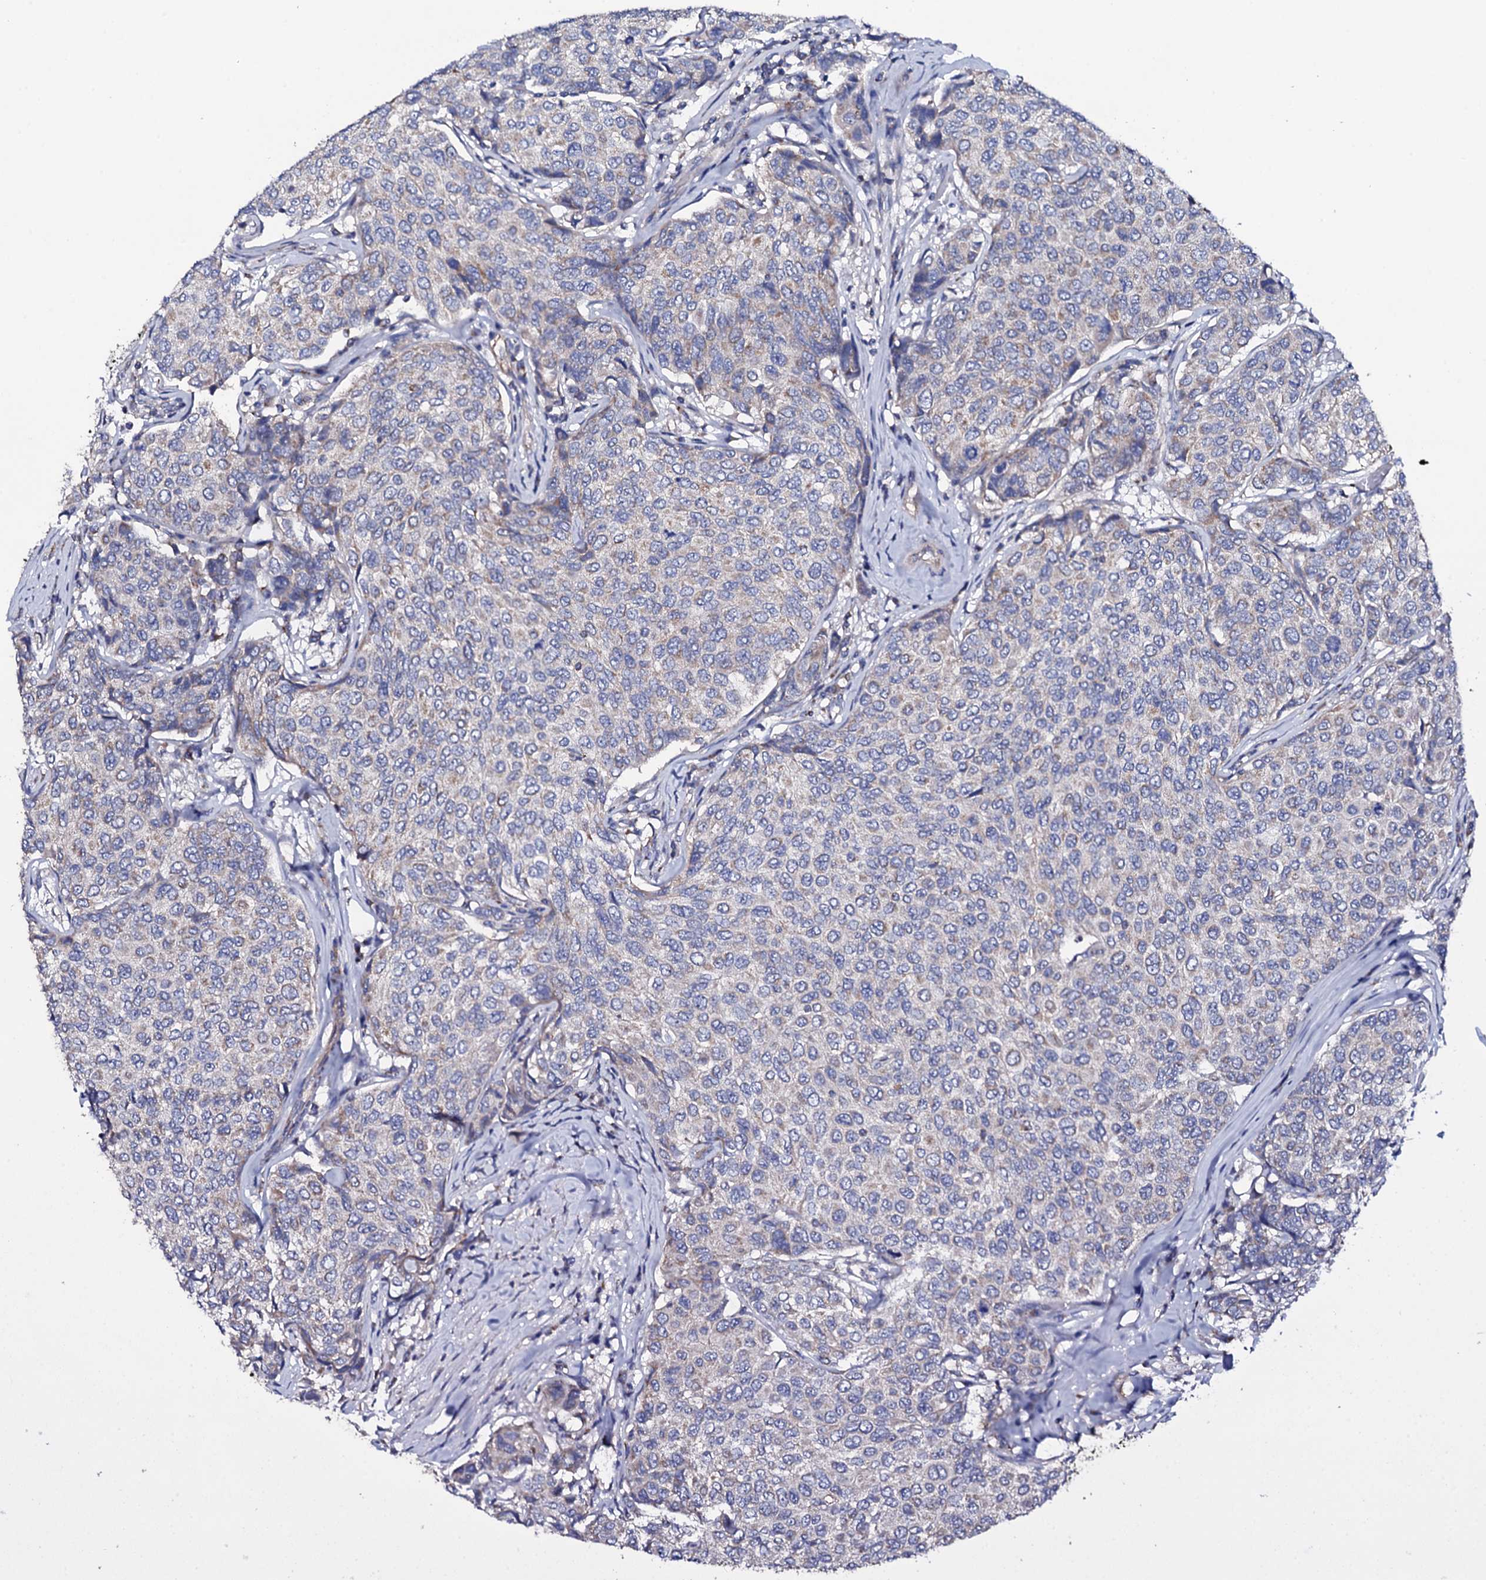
{"staining": {"intensity": "negative", "quantity": "none", "location": "none"}, "tissue": "breast cancer", "cell_type": "Tumor cells", "image_type": "cancer", "snomed": [{"axis": "morphology", "description": "Duct carcinoma"}, {"axis": "topography", "description": "Breast"}], "caption": "Tumor cells show no significant expression in intraductal carcinoma (breast).", "gene": "TCAF2", "patient": {"sex": "female", "age": 55}}